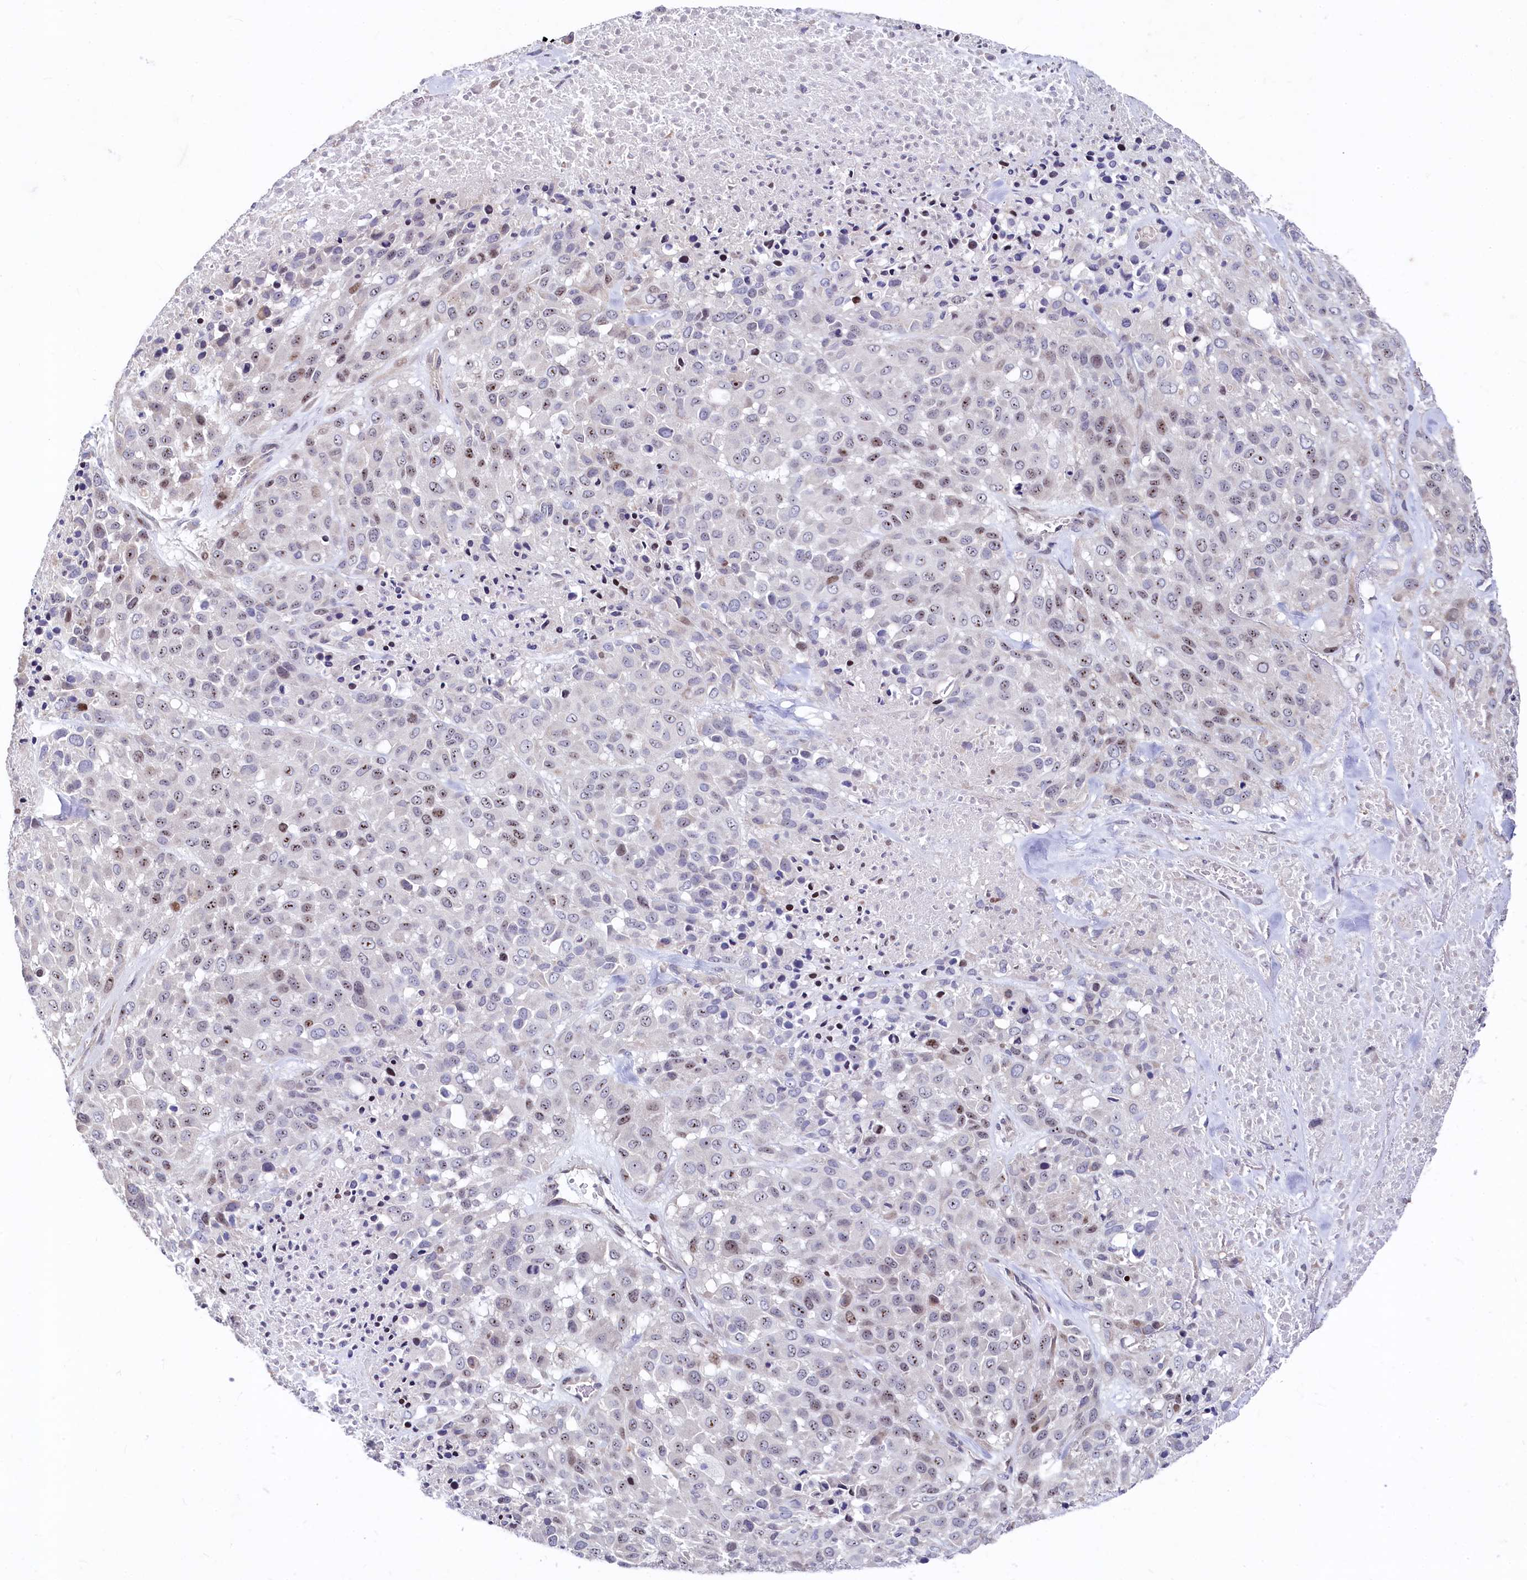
{"staining": {"intensity": "weak", "quantity": "25%-75%", "location": "nuclear"}, "tissue": "melanoma", "cell_type": "Tumor cells", "image_type": "cancer", "snomed": [{"axis": "morphology", "description": "Malignant melanoma, Metastatic site"}, {"axis": "topography", "description": "Skin"}], "caption": "Melanoma stained with a brown dye exhibits weak nuclear positive positivity in approximately 25%-75% of tumor cells.", "gene": "ASXL3", "patient": {"sex": "female", "age": 81}}